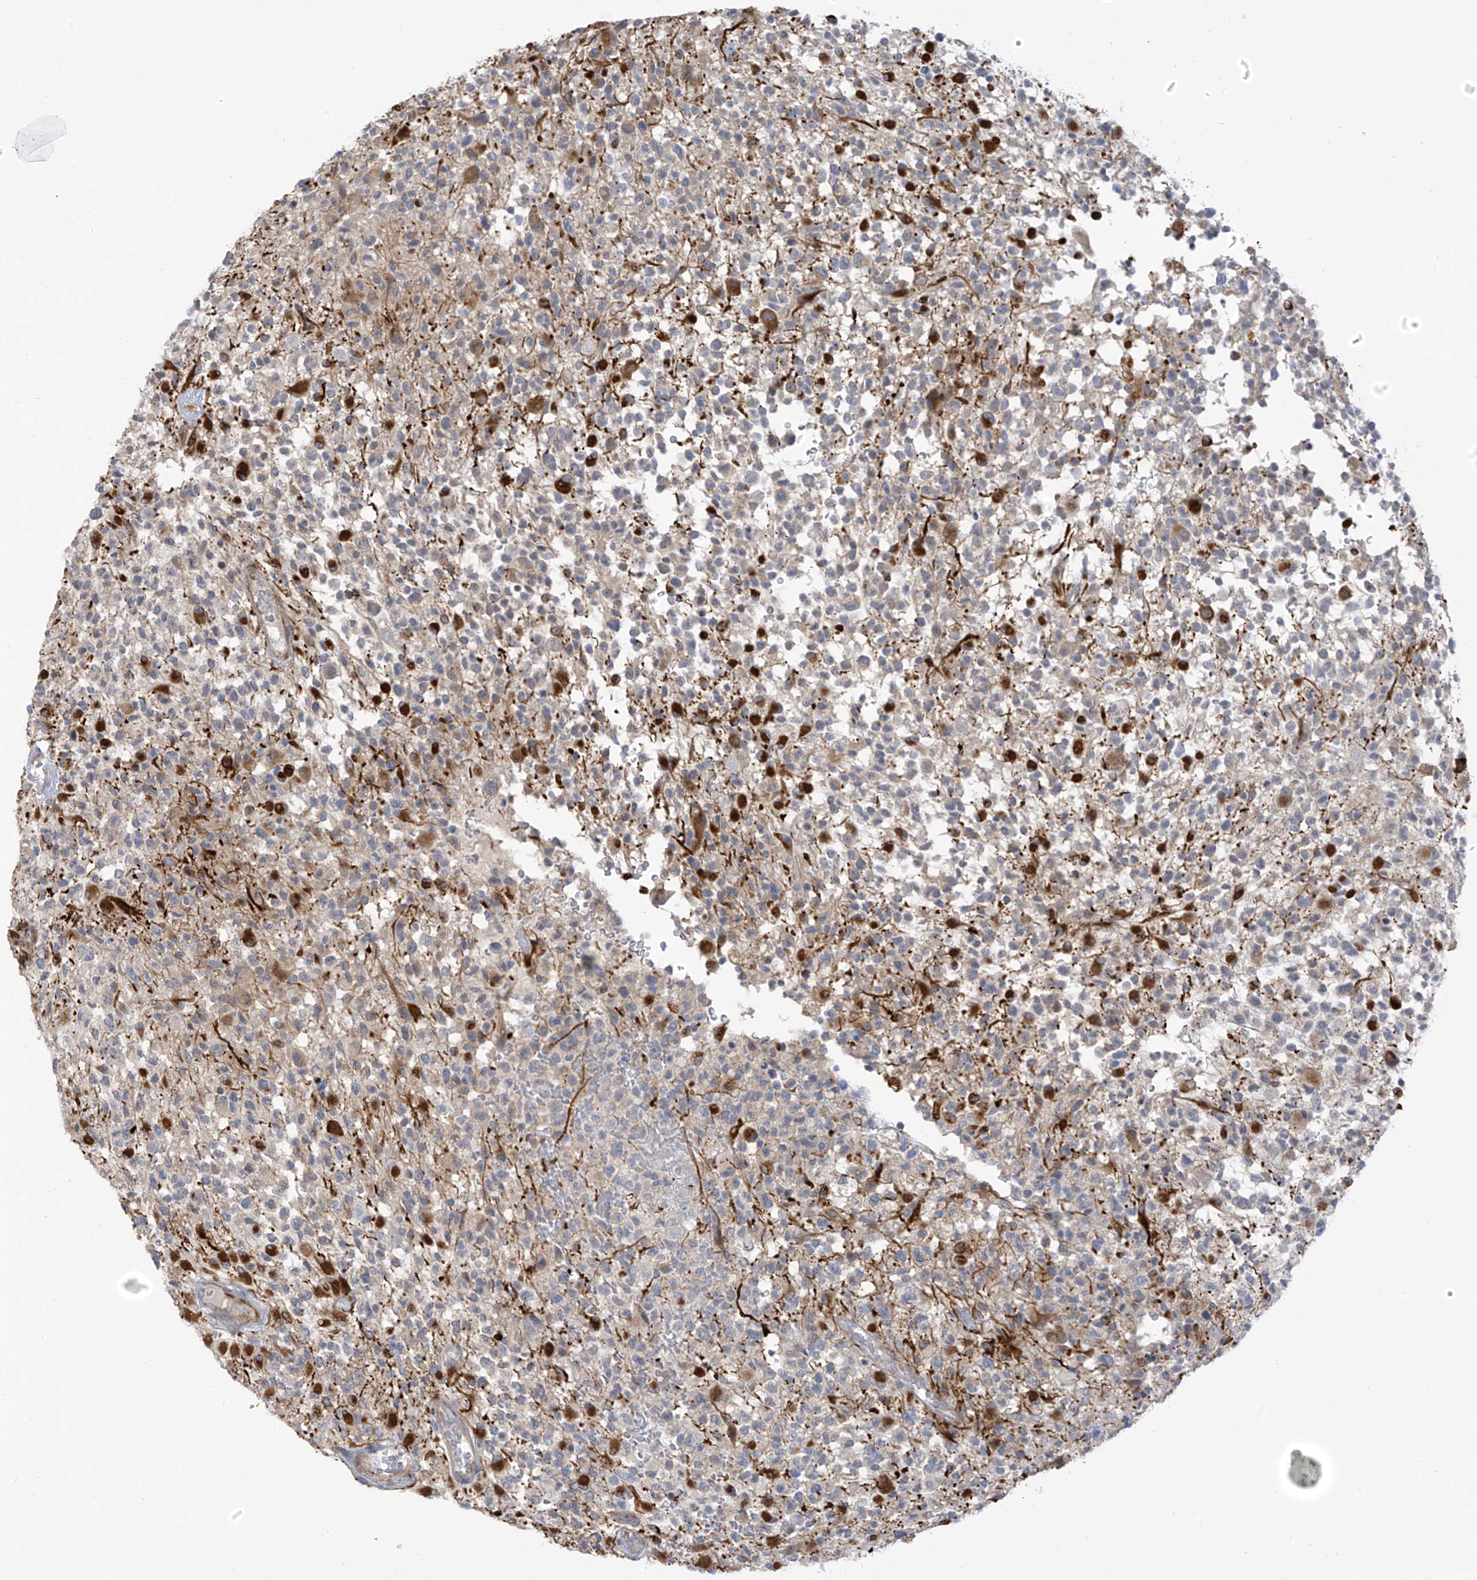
{"staining": {"intensity": "negative", "quantity": "none", "location": "none"}, "tissue": "glioma", "cell_type": "Tumor cells", "image_type": "cancer", "snomed": [{"axis": "morphology", "description": "Glioma, malignant, High grade"}, {"axis": "morphology", "description": "Glioblastoma, NOS"}, {"axis": "topography", "description": "Brain"}], "caption": "DAB (3,3'-diaminobenzidine) immunohistochemical staining of glioma exhibits no significant expression in tumor cells. Brightfield microscopy of immunohistochemistry stained with DAB (brown) and hematoxylin (blue), captured at high magnification.", "gene": "HS6ST2", "patient": {"sex": "male", "age": 60}}